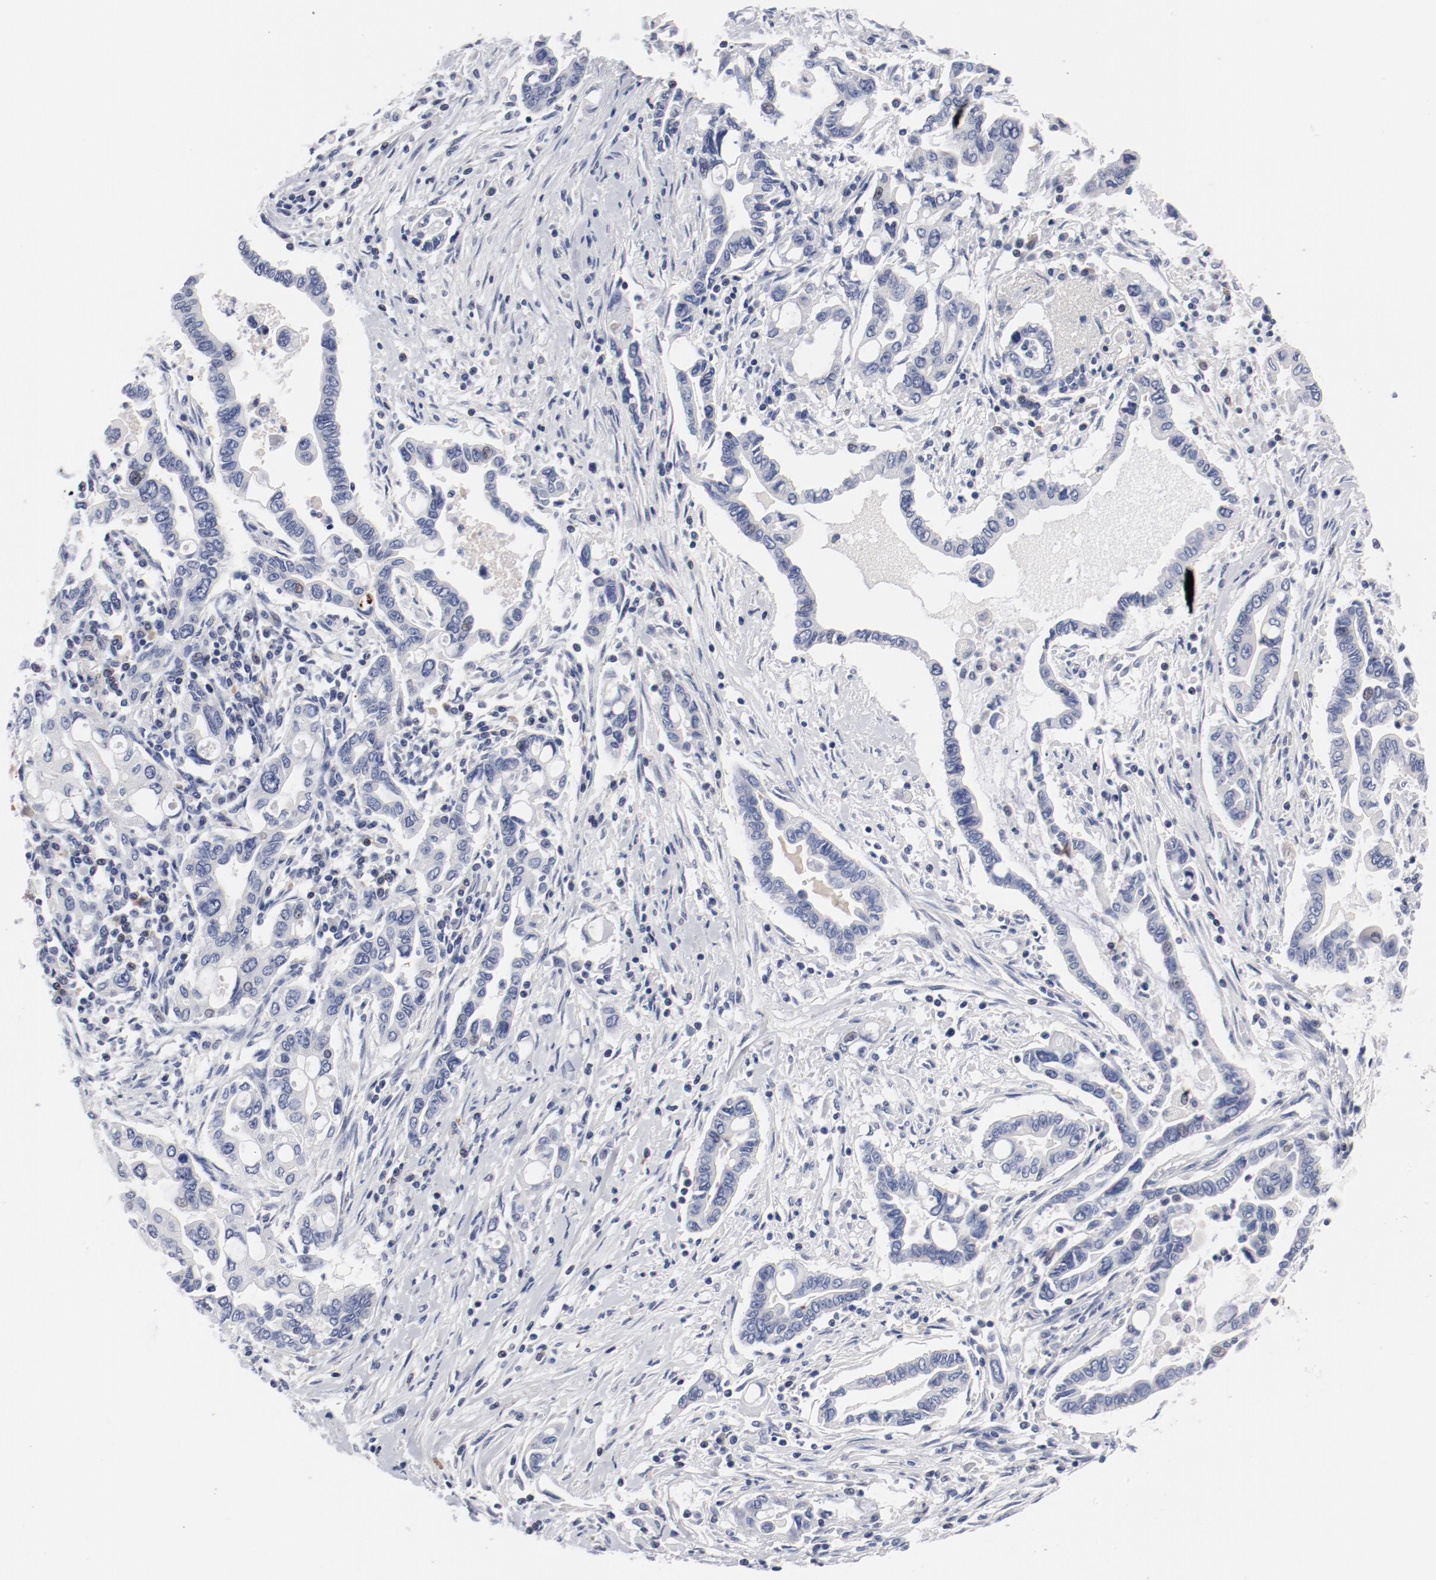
{"staining": {"intensity": "negative", "quantity": "none", "location": "none"}, "tissue": "pancreatic cancer", "cell_type": "Tumor cells", "image_type": "cancer", "snomed": [{"axis": "morphology", "description": "Adenocarcinoma, NOS"}, {"axis": "topography", "description": "Pancreas"}], "caption": "Immunohistochemical staining of human pancreatic adenocarcinoma displays no significant staining in tumor cells.", "gene": "KCNK13", "patient": {"sex": "female", "age": 57}}